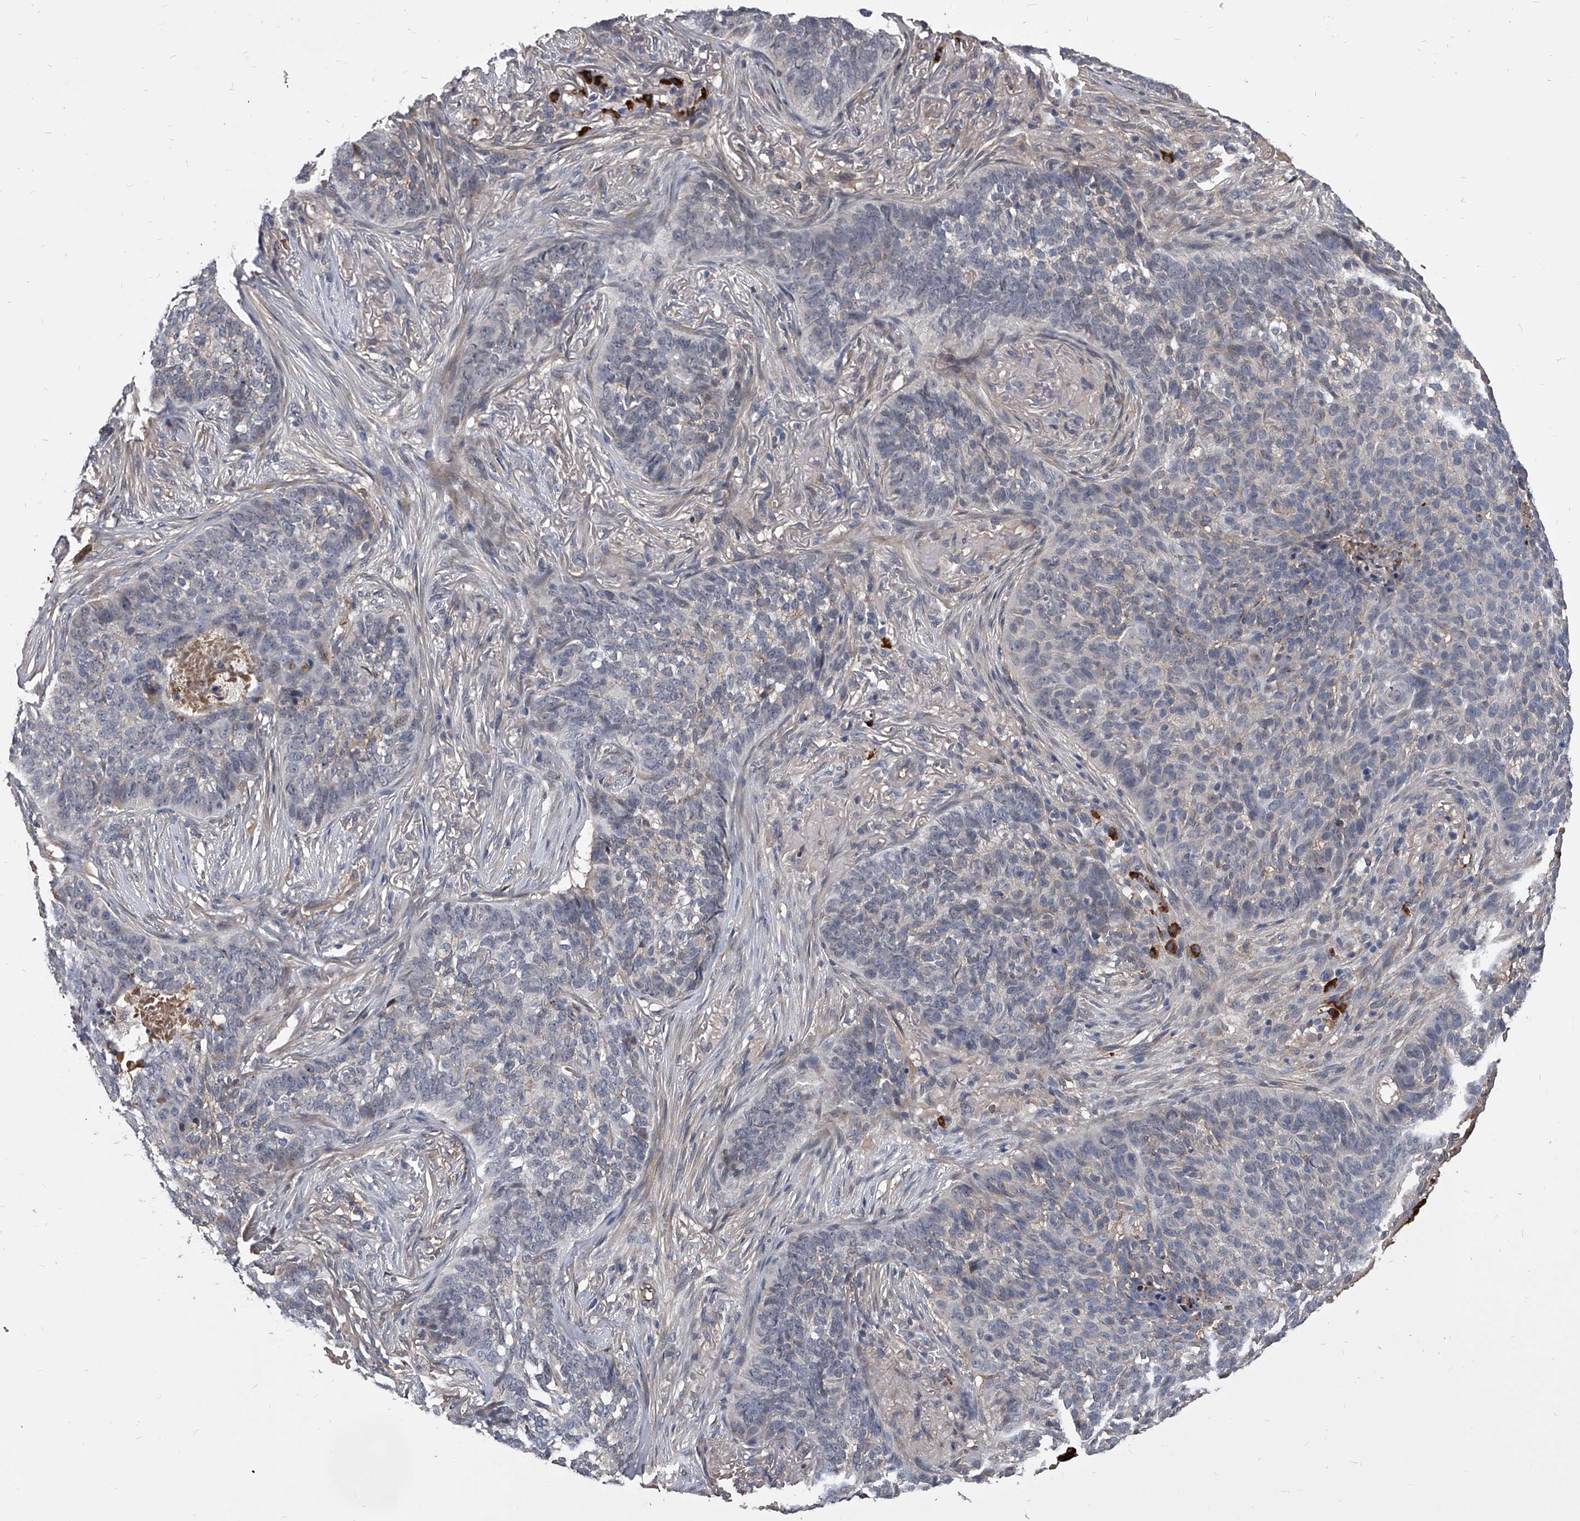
{"staining": {"intensity": "negative", "quantity": "none", "location": "none"}, "tissue": "skin cancer", "cell_type": "Tumor cells", "image_type": "cancer", "snomed": [{"axis": "morphology", "description": "Basal cell carcinoma"}, {"axis": "topography", "description": "Skin"}], "caption": "Photomicrograph shows no protein positivity in tumor cells of skin basal cell carcinoma tissue.", "gene": "ZNF25", "patient": {"sex": "male", "age": 85}}